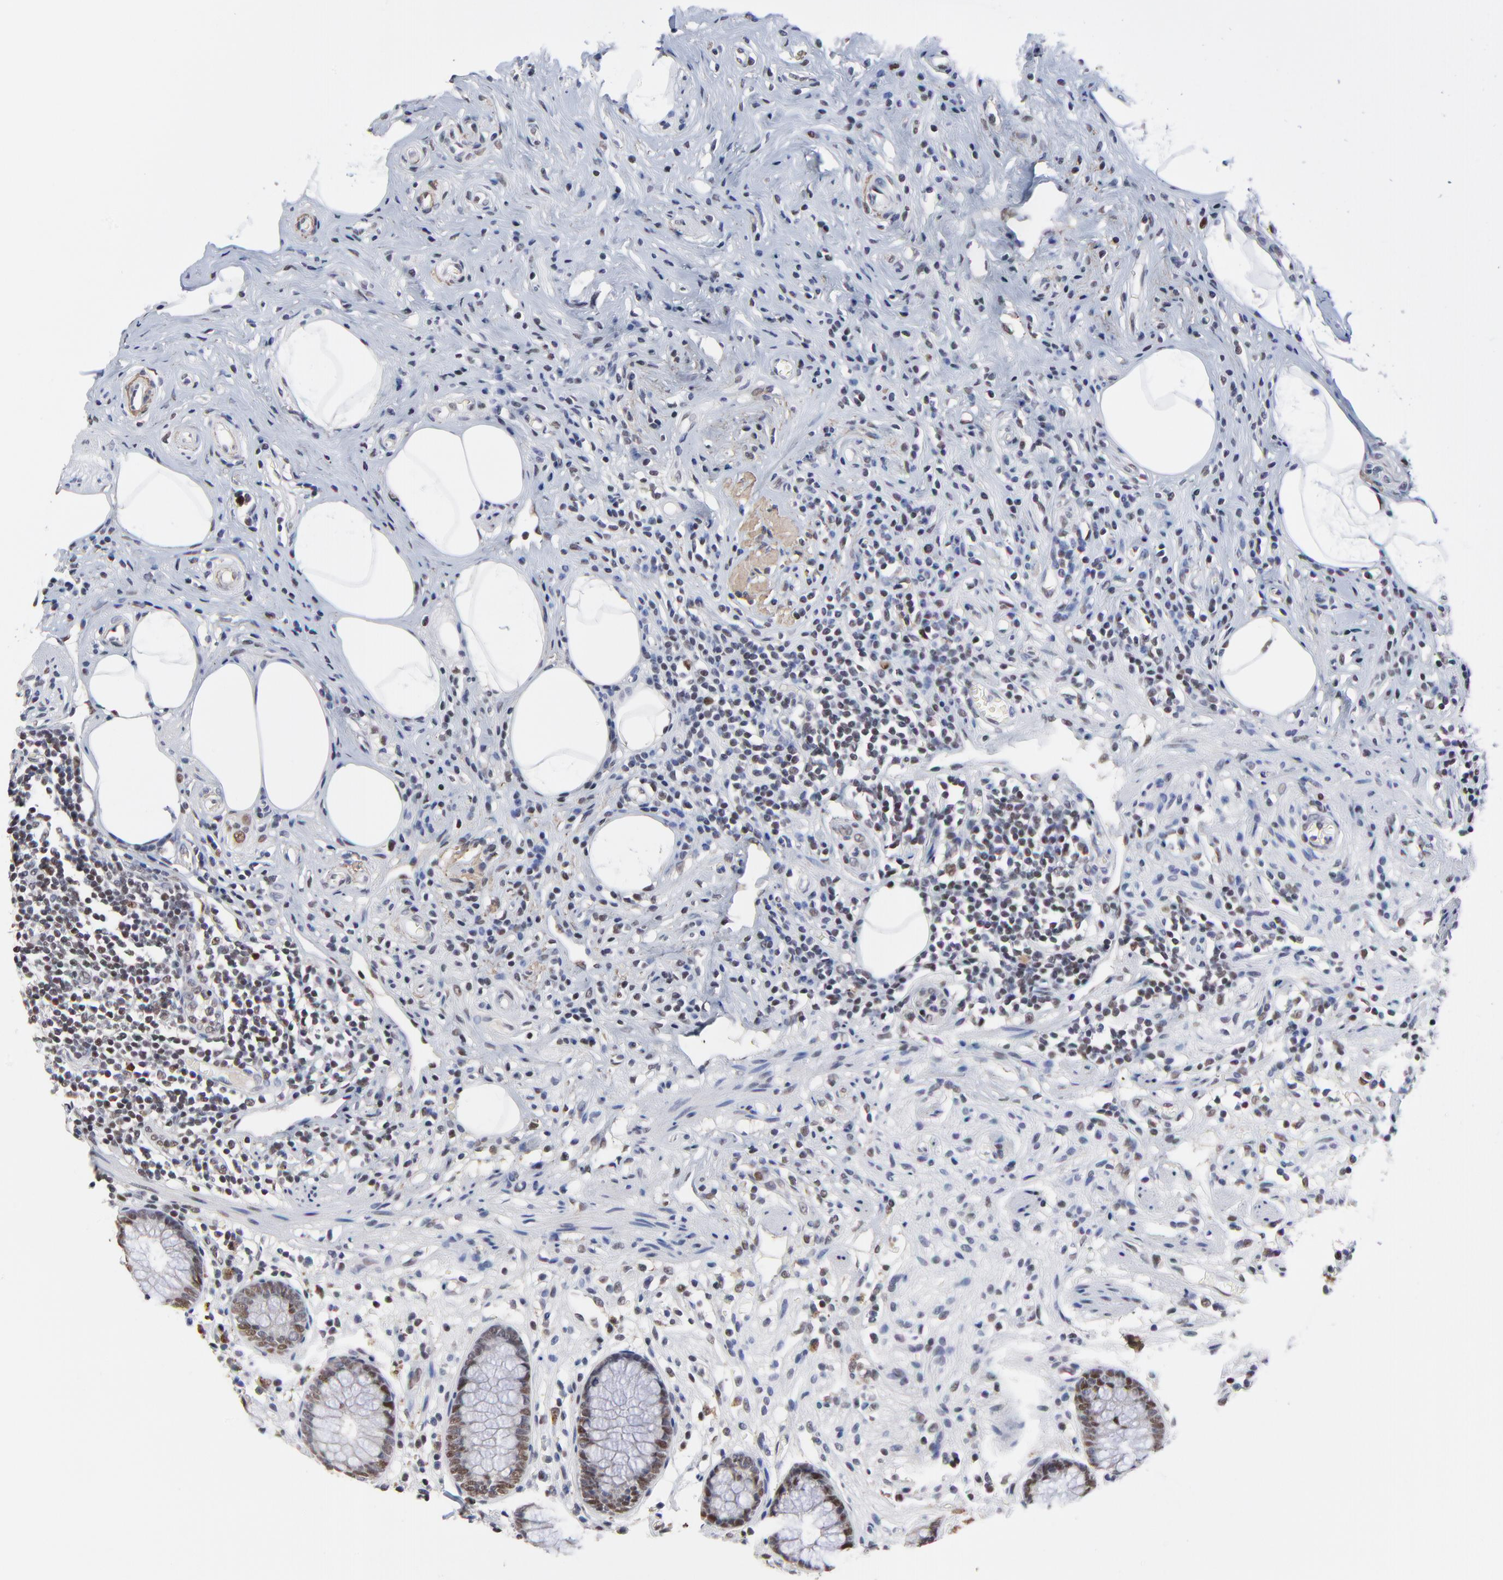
{"staining": {"intensity": "moderate", "quantity": "25%-75%", "location": "nuclear"}, "tissue": "appendix", "cell_type": "Glandular cells", "image_type": "normal", "snomed": [{"axis": "morphology", "description": "Normal tissue, NOS"}, {"axis": "topography", "description": "Appendix"}], "caption": "Immunohistochemistry of benign human appendix displays medium levels of moderate nuclear staining in about 25%-75% of glandular cells.", "gene": "OGFOD1", "patient": {"sex": "male", "age": 38}}